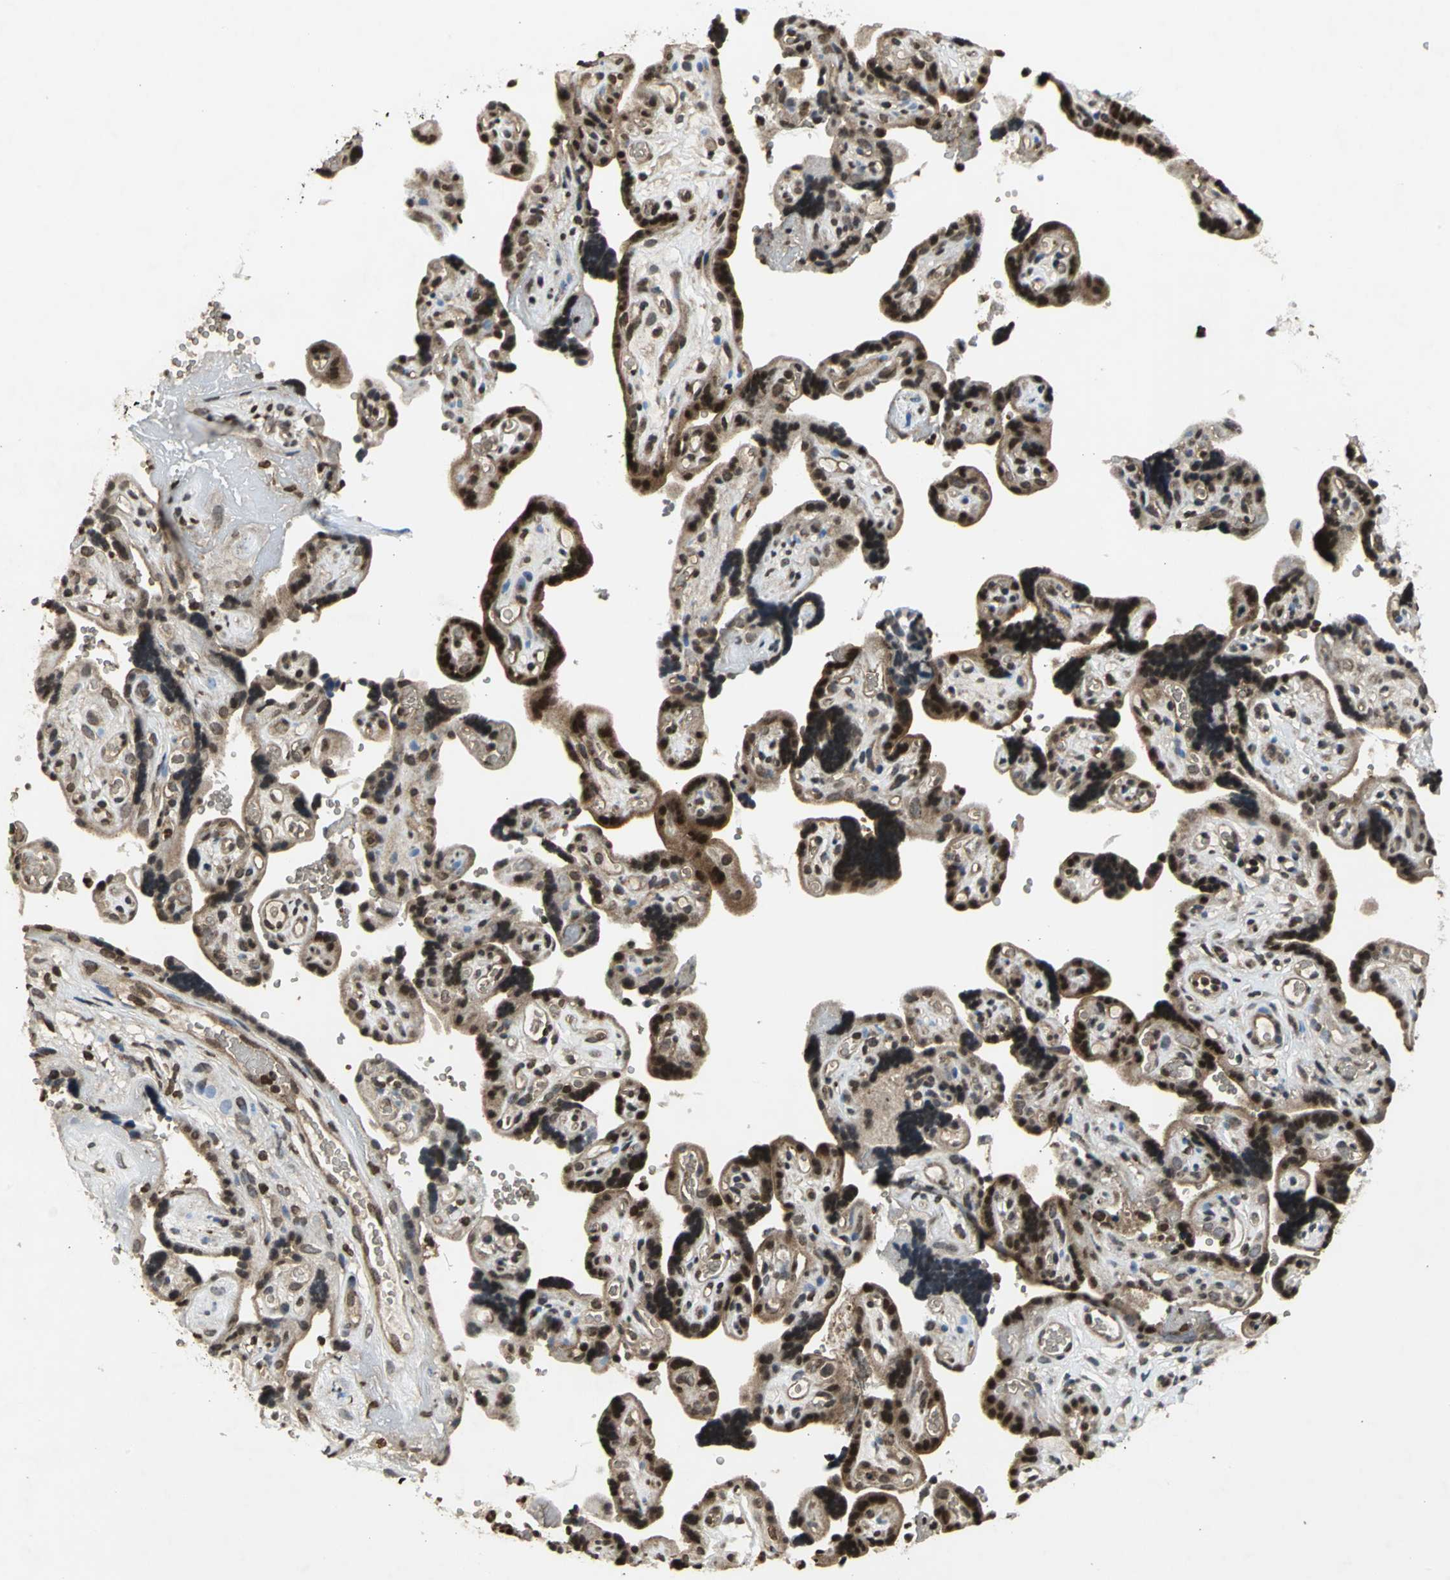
{"staining": {"intensity": "moderate", "quantity": ">75%", "location": "cytoplasmic/membranous,nuclear"}, "tissue": "placenta", "cell_type": "Decidual cells", "image_type": "normal", "snomed": [{"axis": "morphology", "description": "Normal tissue, NOS"}, {"axis": "topography", "description": "Placenta"}], "caption": "Placenta stained with DAB (3,3'-diaminobenzidine) immunohistochemistry (IHC) demonstrates medium levels of moderate cytoplasmic/membranous,nuclear expression in approximately >75% of decidual cells. (DAB (3,3'-diaminobenzidine) = brown stain, brightfield microscopy at high magnification).", "gene": "AHR", "patient": {"sex": "female", "age": 30}}